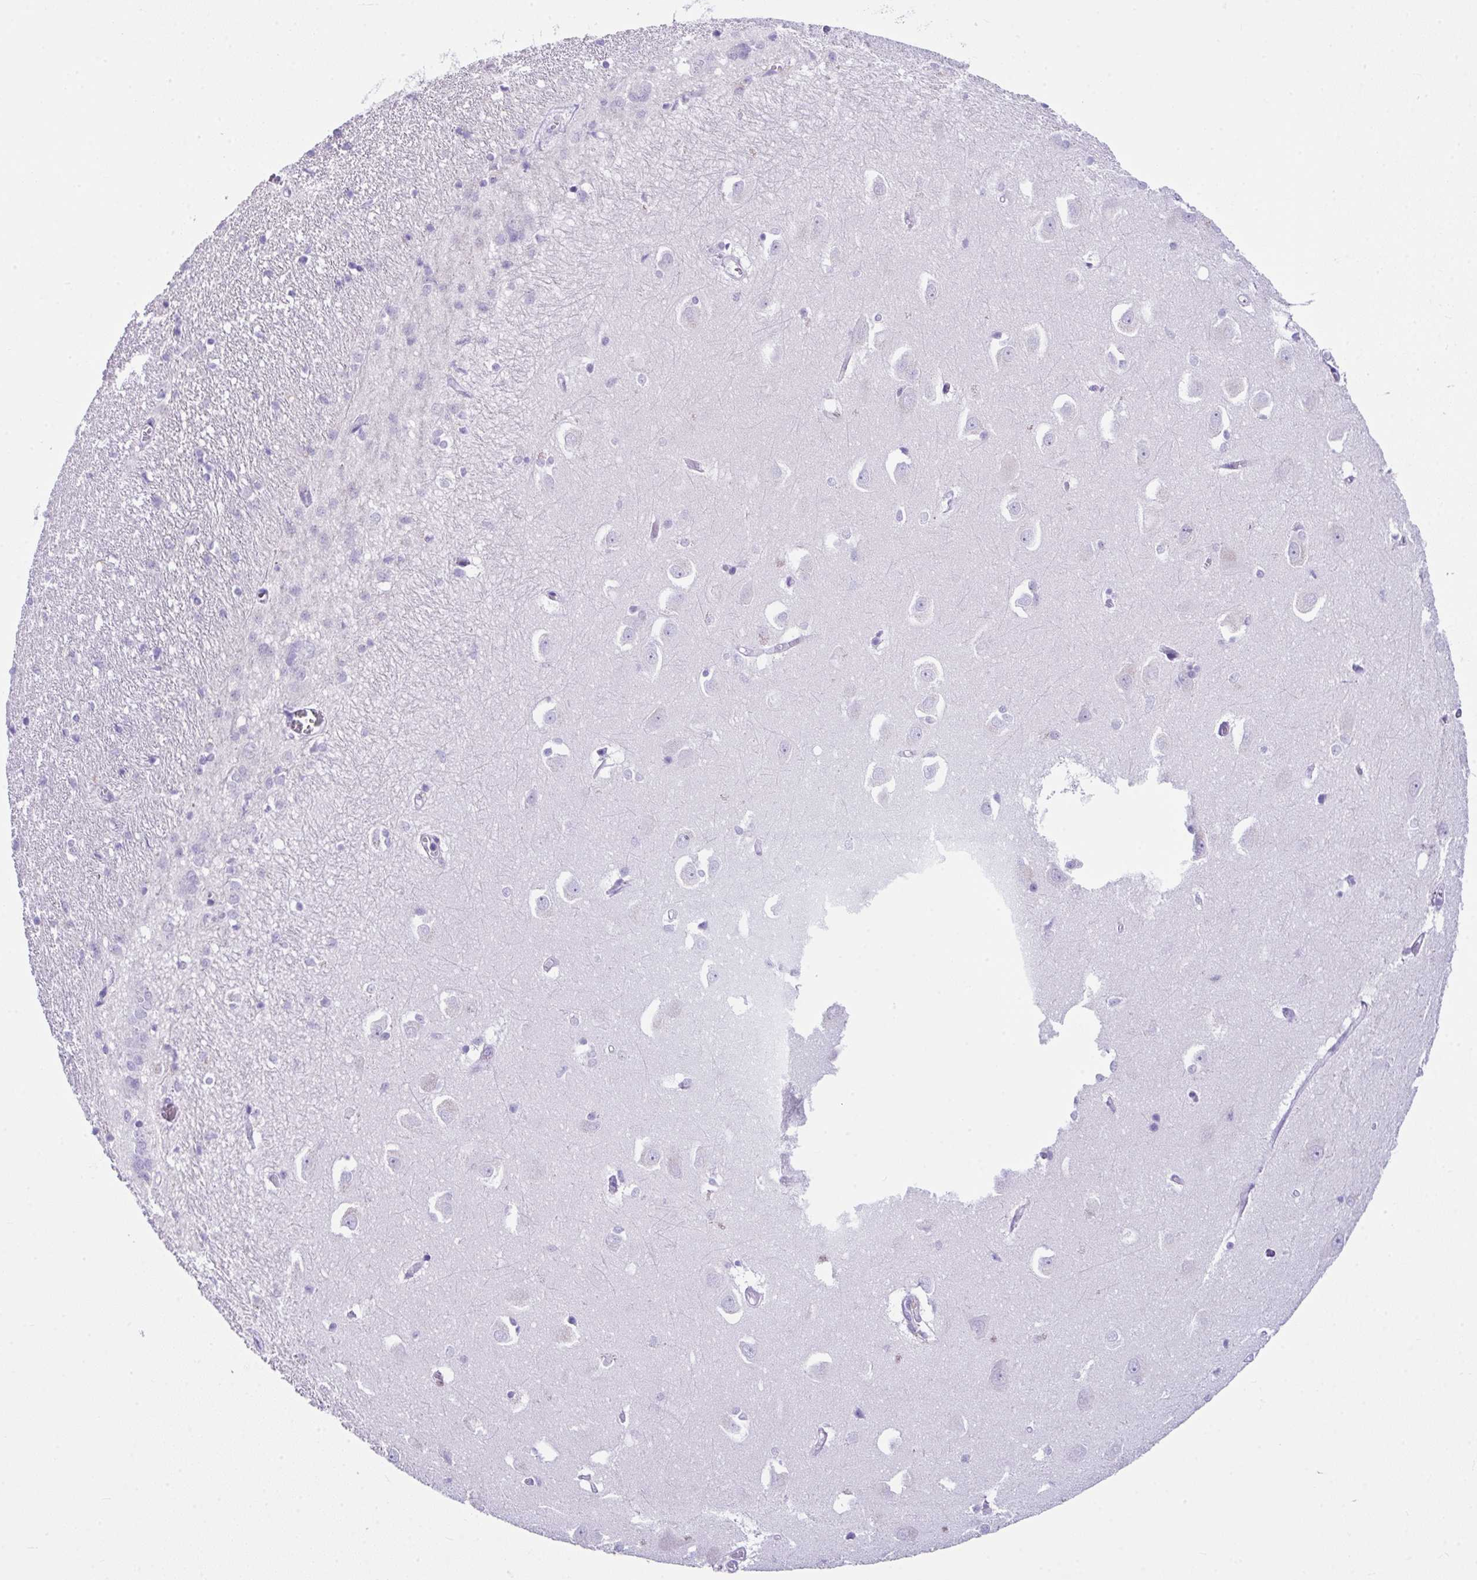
{"staining": {"intensity": "negative", "quantity": "none", "location": "none"}, "tissue": "caudate", "cell_type": "Glial cells", "image_type": "normal", "snomed": [{"axis": "morphology", "description": "Normal tissue, NOS"}, {"axis": "topography", "description": "Lateral ventricle wall"}, {"axis": "topography", "description": "Hippocampus"}], "caption": "Protein analysis of normal caudate exhibits no significant positivity in glial cells. The staining is performed using DAB brown chromogen with nuclei counter-stained in using hematoxylin.", "gene": "LGALS4", "patient": {"sex": "female", "age": 63}}